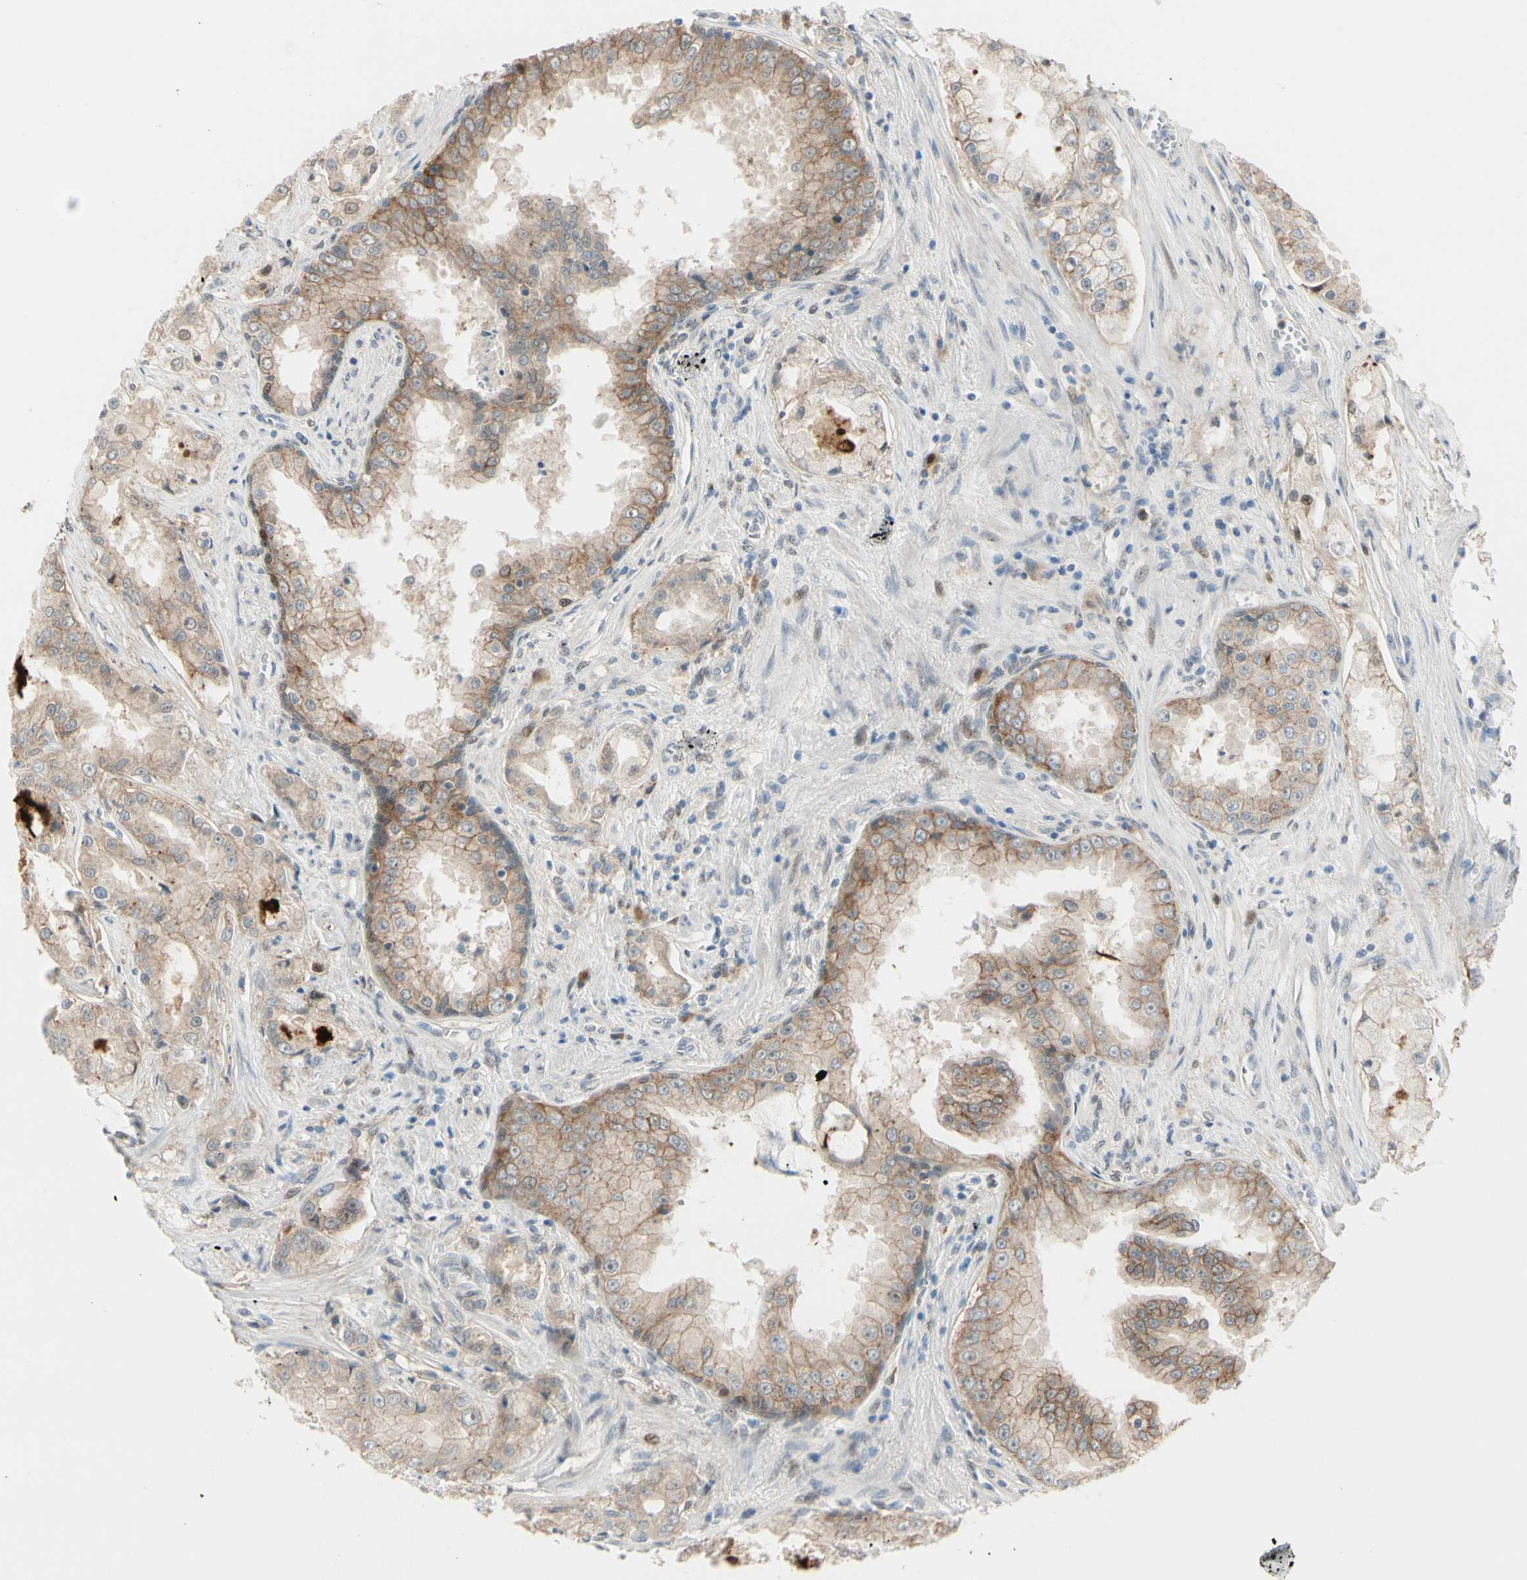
{"staining": {"intensity": "weak", "quantity": ">75%", "location": "cytoplasmic/membranous"}, "tissue": "prostate cancer", "cell_type": "Tumor cells", "image_type": "cancer", "snomed": [{"axis": "morphology", "description": "Adenocarcinoma, High grade"}, {"axis": "topography", "description": "Prostate"}], "caption": "Immunohistochemical staining of adenocarcinoma (high-grade) (prostate) displays weak cytoplasmic/membranous protein expression in about >75% of tumor cells.", "gene": "PTTG1", "patient": {"sex": "male", "age": 73}}